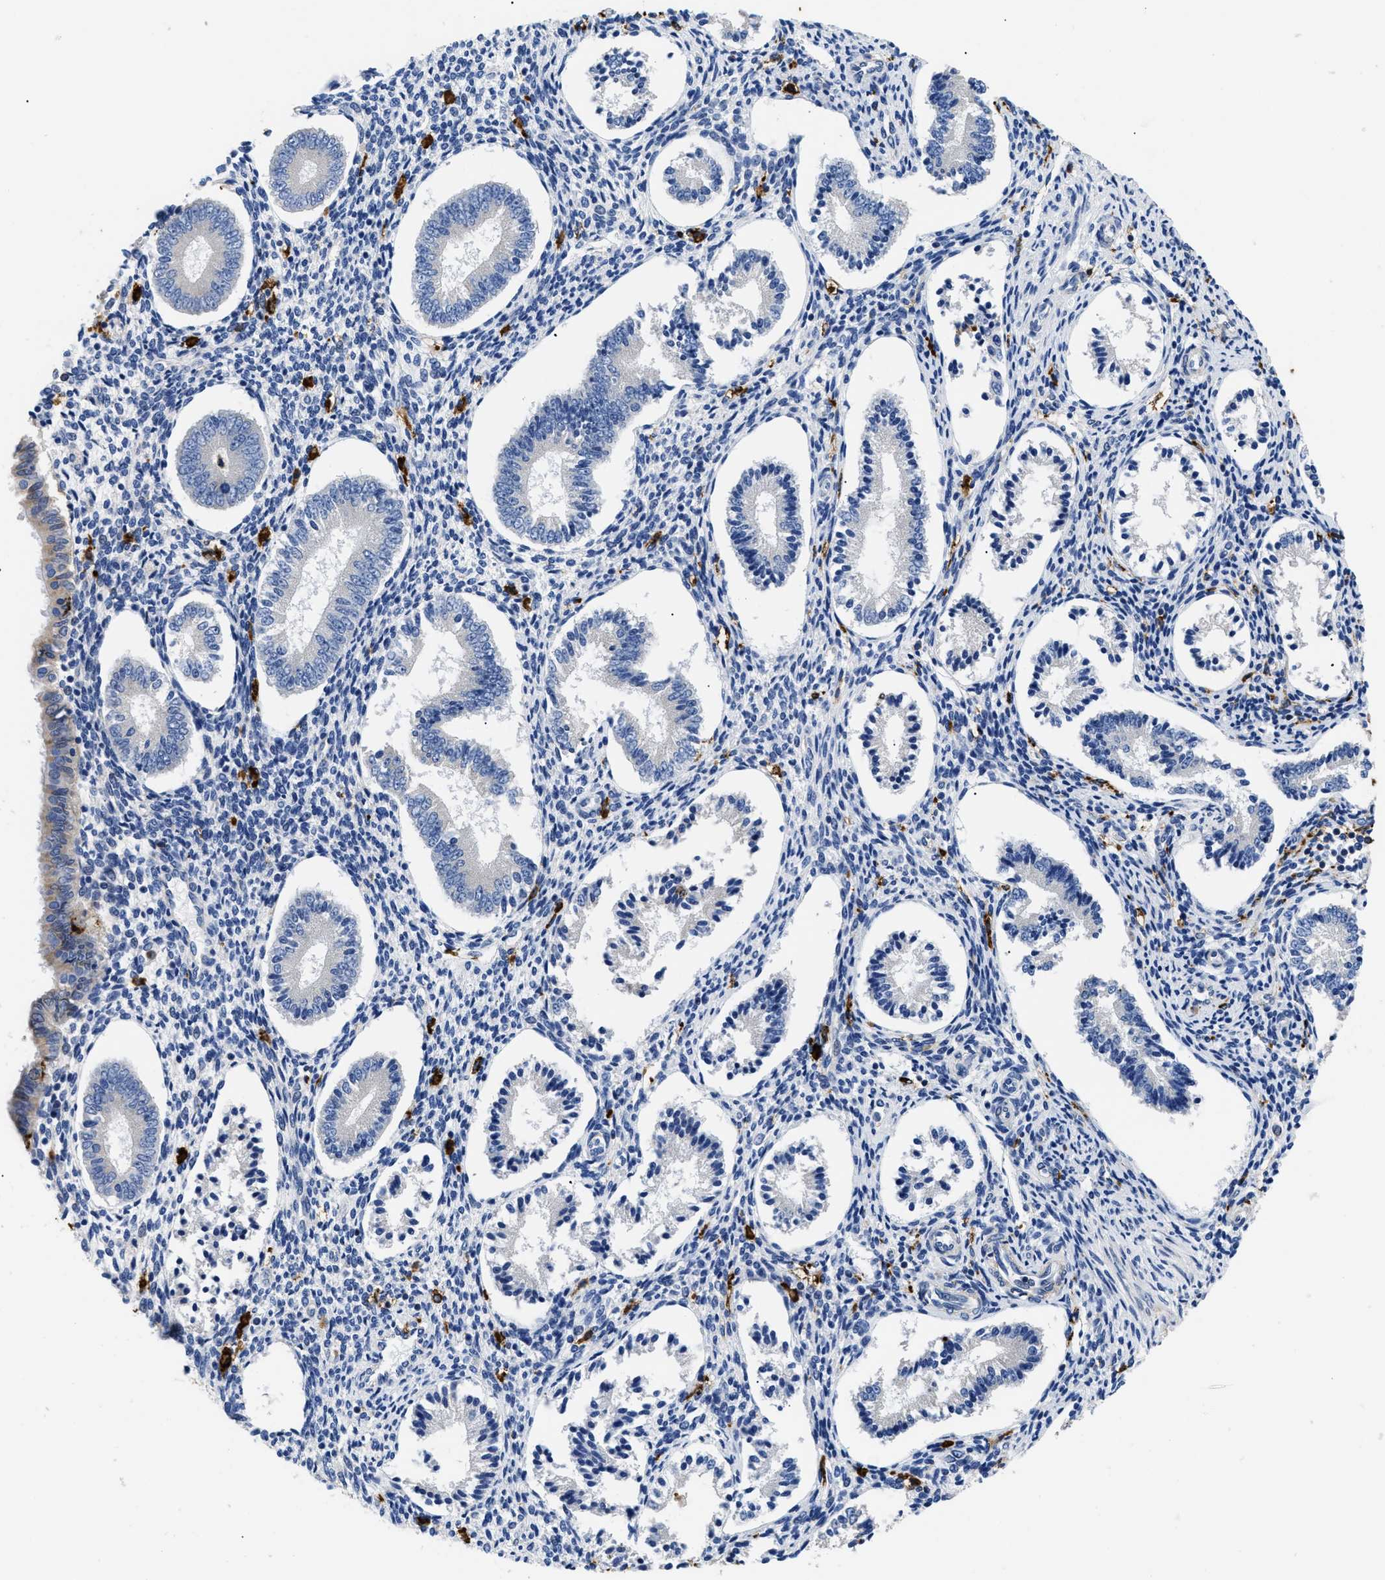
{"staining": {"intensity": "moderate", "quantity": "<25%", "location": "cytoplasmic/membranous"}, "tissue": "endometrium", "cell_type": "Cells in endometrial stroma", "image_type": "normal", "snomed": [{"axis": "morphology", "description": "Normal tissue, NOS"}, {"axis": "topography", "description": "Endometrium"}], "caption": "Normal endometrium was stained to show a protein in brown. There is low levels of moderate cytoplasmic/membranous positivity in approximately <25% of cells in endometrial stroma. The protein is stained brown, and the nuclei are stained in blue (DAB IHC with brightfield microscopy, high magnification).", "gene": "HLA", "patient": {"sex": "female", "age": 42}}